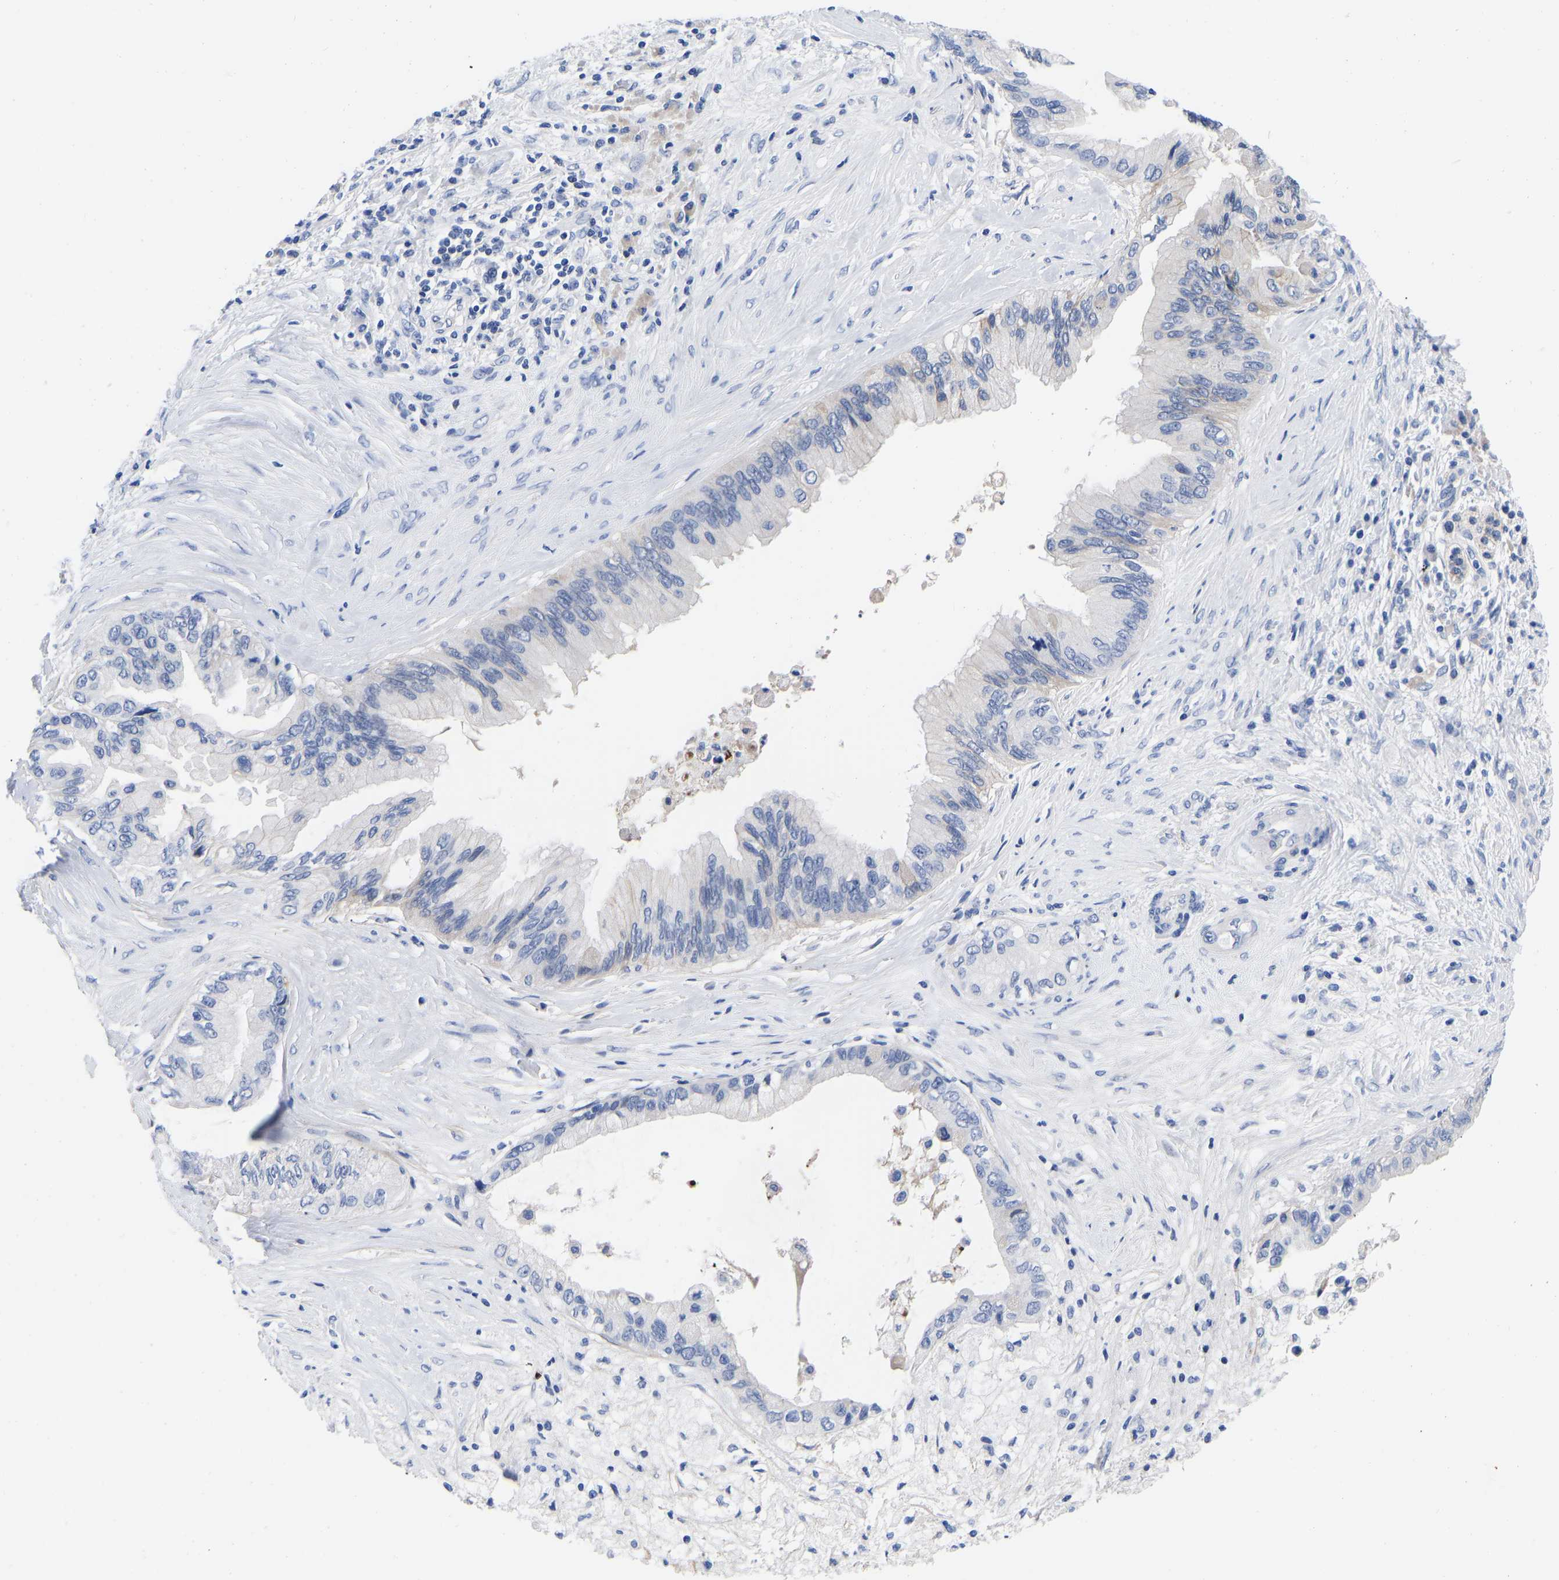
{"staining": {"intensity": "negative", "quantity": "none", "location": "none"}, "tissue": "pancreatic cancer", "cell_type": "Tumor cells", "image_type": "cancer", "snomed": [{"axis": "morphology", "description": "Adenocarcinoma, NOS"}, {"axis": "topography", "description": "Pancreas"}], "caption": "An image of human pancreatic adenocarcinoma is negative for staining in tumor cells. The staining was performed using DAB (3,3'-diaminobenzidine) to visualize the protein expression in brown, while the nuclei were stained in blue with hematoxylin (Magnification: 20x).", "gene": "GPA33", "patient": {"sex": "female", "age": 73}}